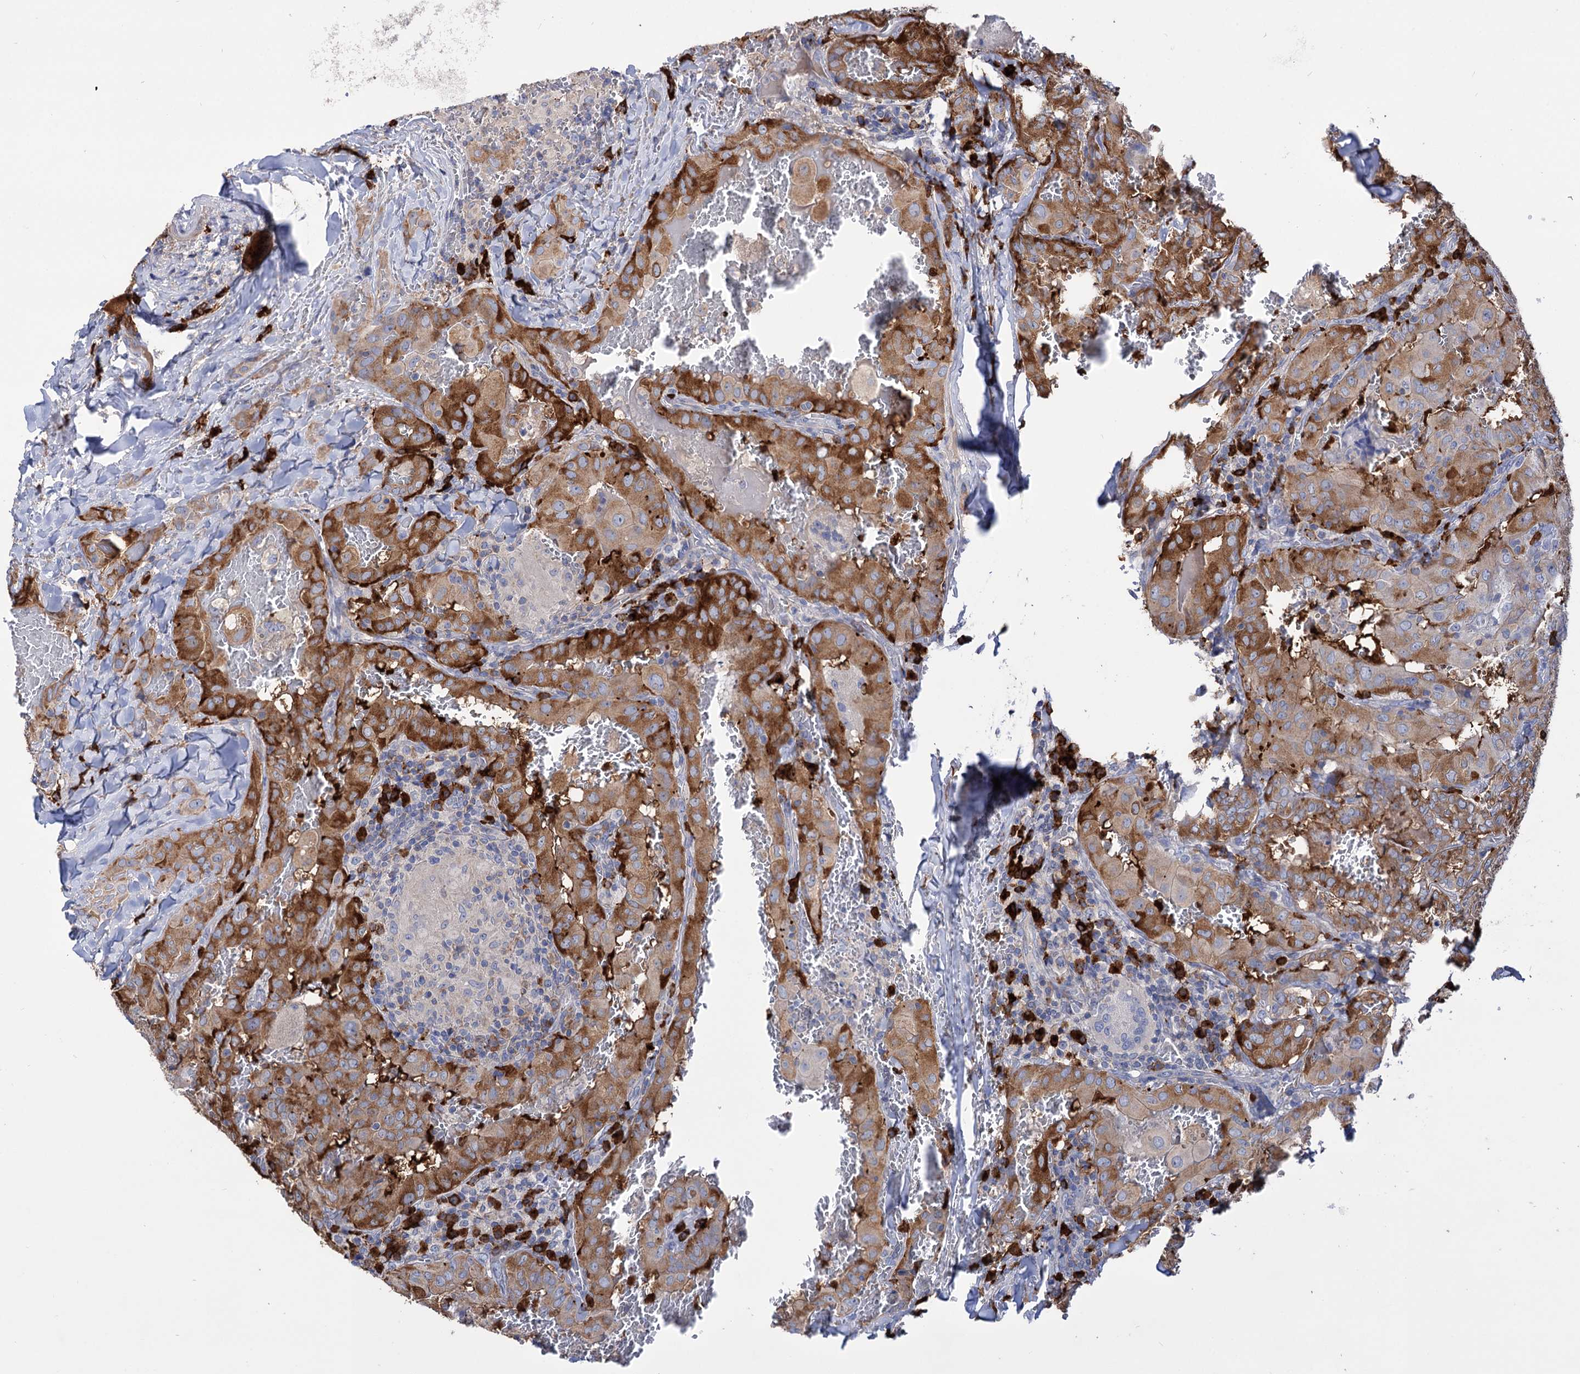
{"staining": {"intensity": "strong", "quantity": "25%-75%", "location": "cytoplasmic/membranous"}, "tissue": "thyroid cancer", "cell_type": "Tumor cells", "image_type": "cancer", "snomed": [{"axis": "morphology", "description": "Papillary adenocarcinoma, NOS"}, {"axis": "topography", "description": "Thyroid gland"}], "caption": "Human thyroid cancer stained for a protein (brown) demonstrates strong cytoplasmic/membranous positive positivity in about 25%-75% of tumor cells.", "gene": "BBS4", "patient": {"sex": "female", "age": 72}}